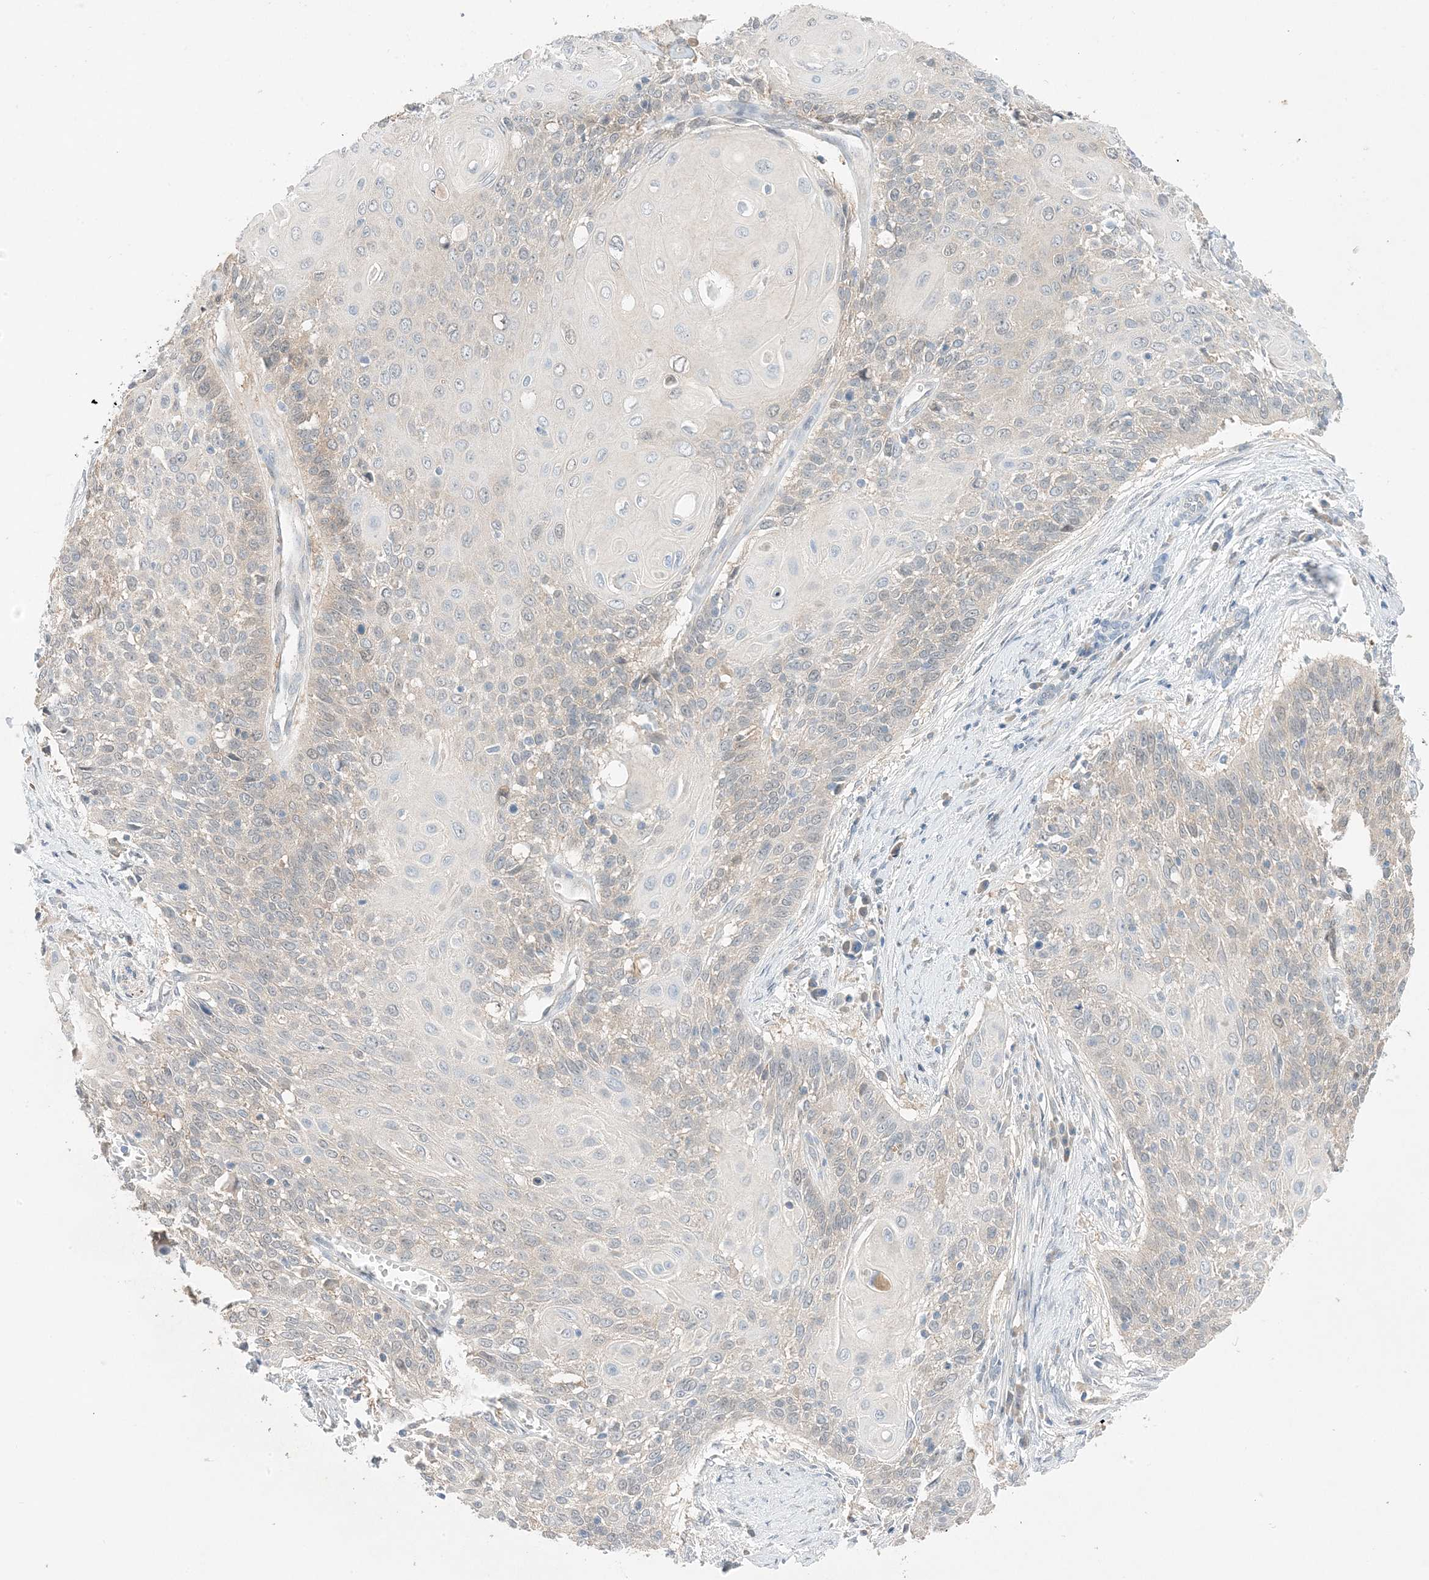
{"staining": {"intensity": "weak", "quantity": "<25%", "location": "cytoplasmic/membranous"}, "tissue": "cervical cancer", "cell_type": "Tumor cells", "image_type": "cancer", "snomed": [{"axis": "morphology", "description": "Squamous cell carcinoma, NOS"}, {"axis": "topography", "description": "Cervix"}], "caption": "A photomicrograph of human cervical cancer (squamous cell carcinoma) is negative for staining in tumor cells. (DAB immunohistochemistry visualized using brightfield microscopy, high magnification).", "gene": "KIFBP", "patient": {"sex": "female", "age": 39}}